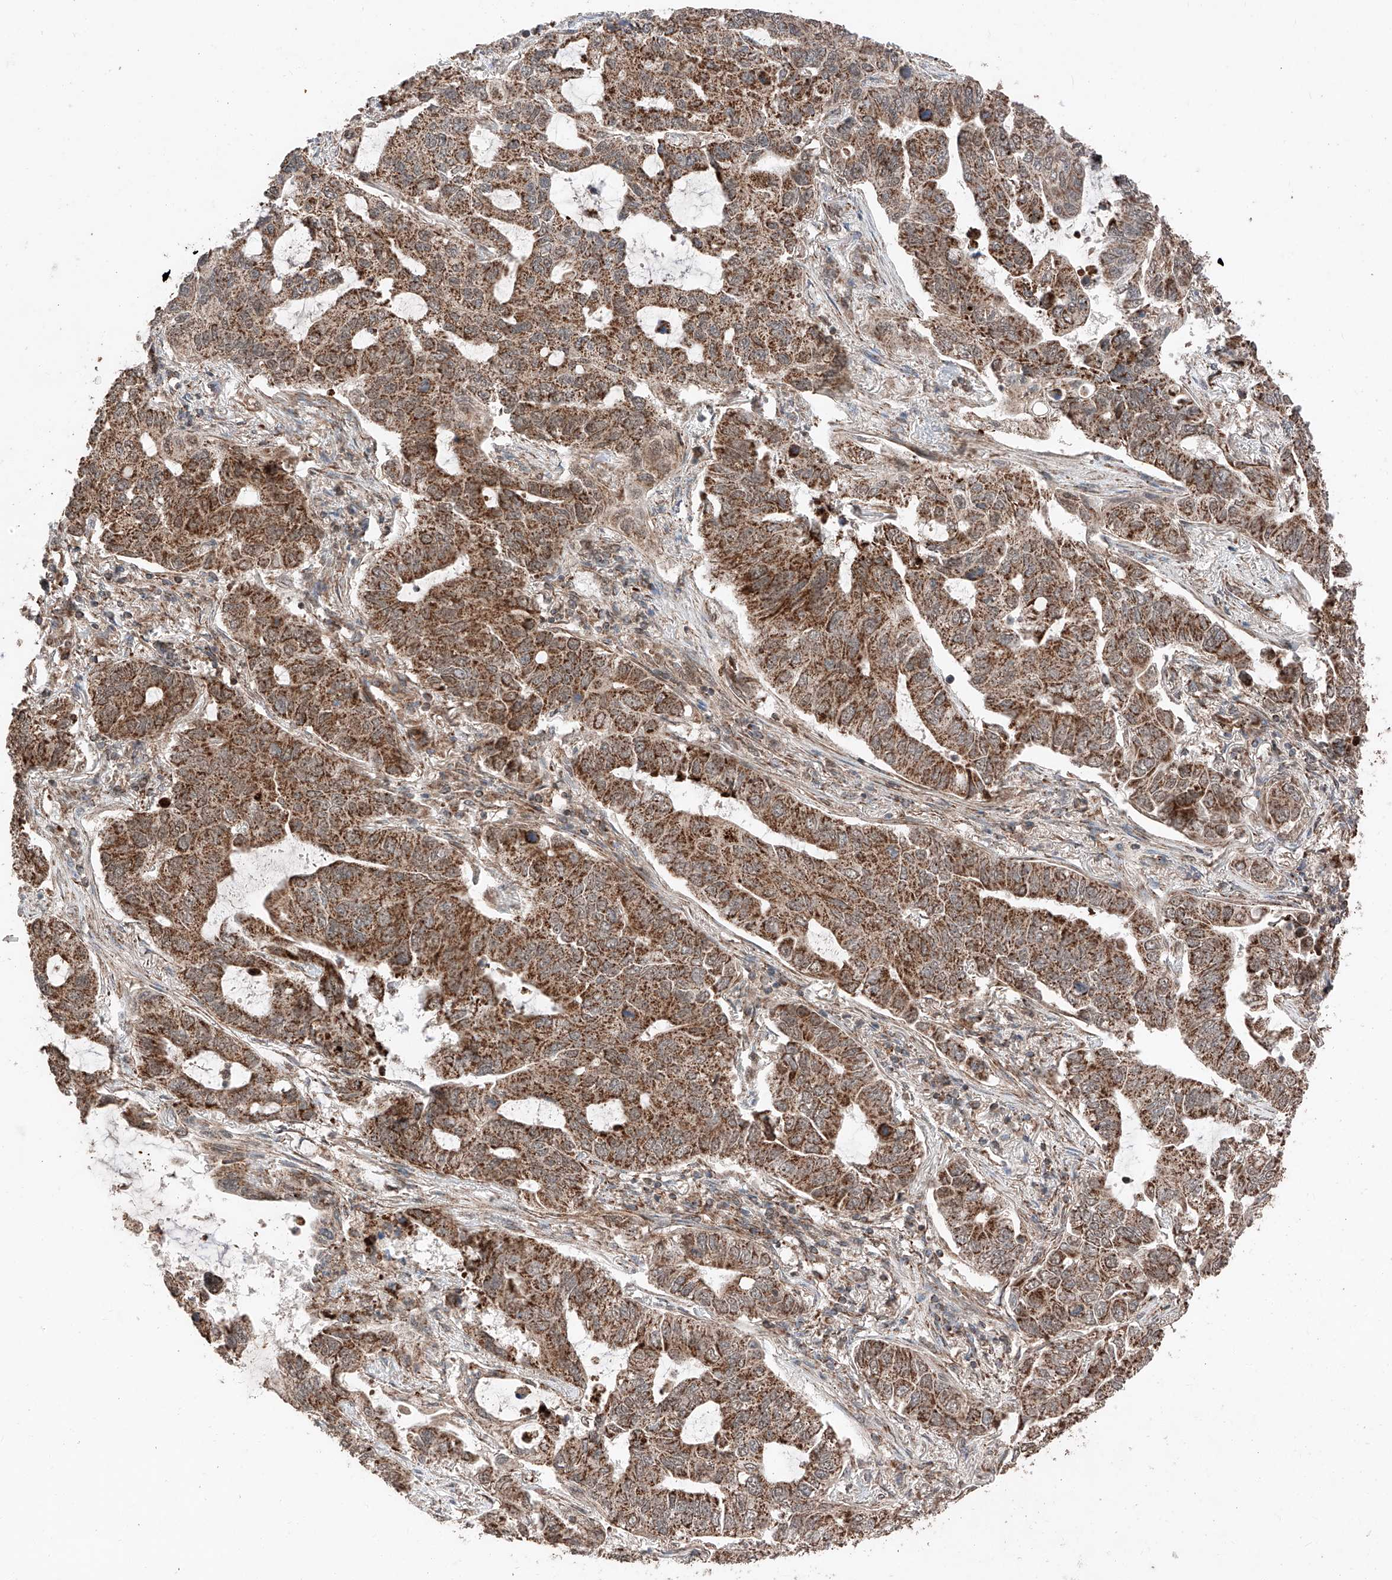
{"staining": {"intensity": "strong", "quantity": ">75%", "location": "cytoplasmic/membranous"}, "tissue": "lung cancer", "cell_type": "Tumor cells", "image_type": "cancer", "snomed": [{"axis": "morphology", "description": "Adenocarcinoma, NOS"}, {"axis": "topography", "description": "Lung"}], "caption": "Protein staining displays strong cytoplasmic/membranous staining in about >75% of tumor cells in adenocarcinoma (lung).", "gene": "ZSCAN29", "patient": {"sex": "male", "age": 64}}